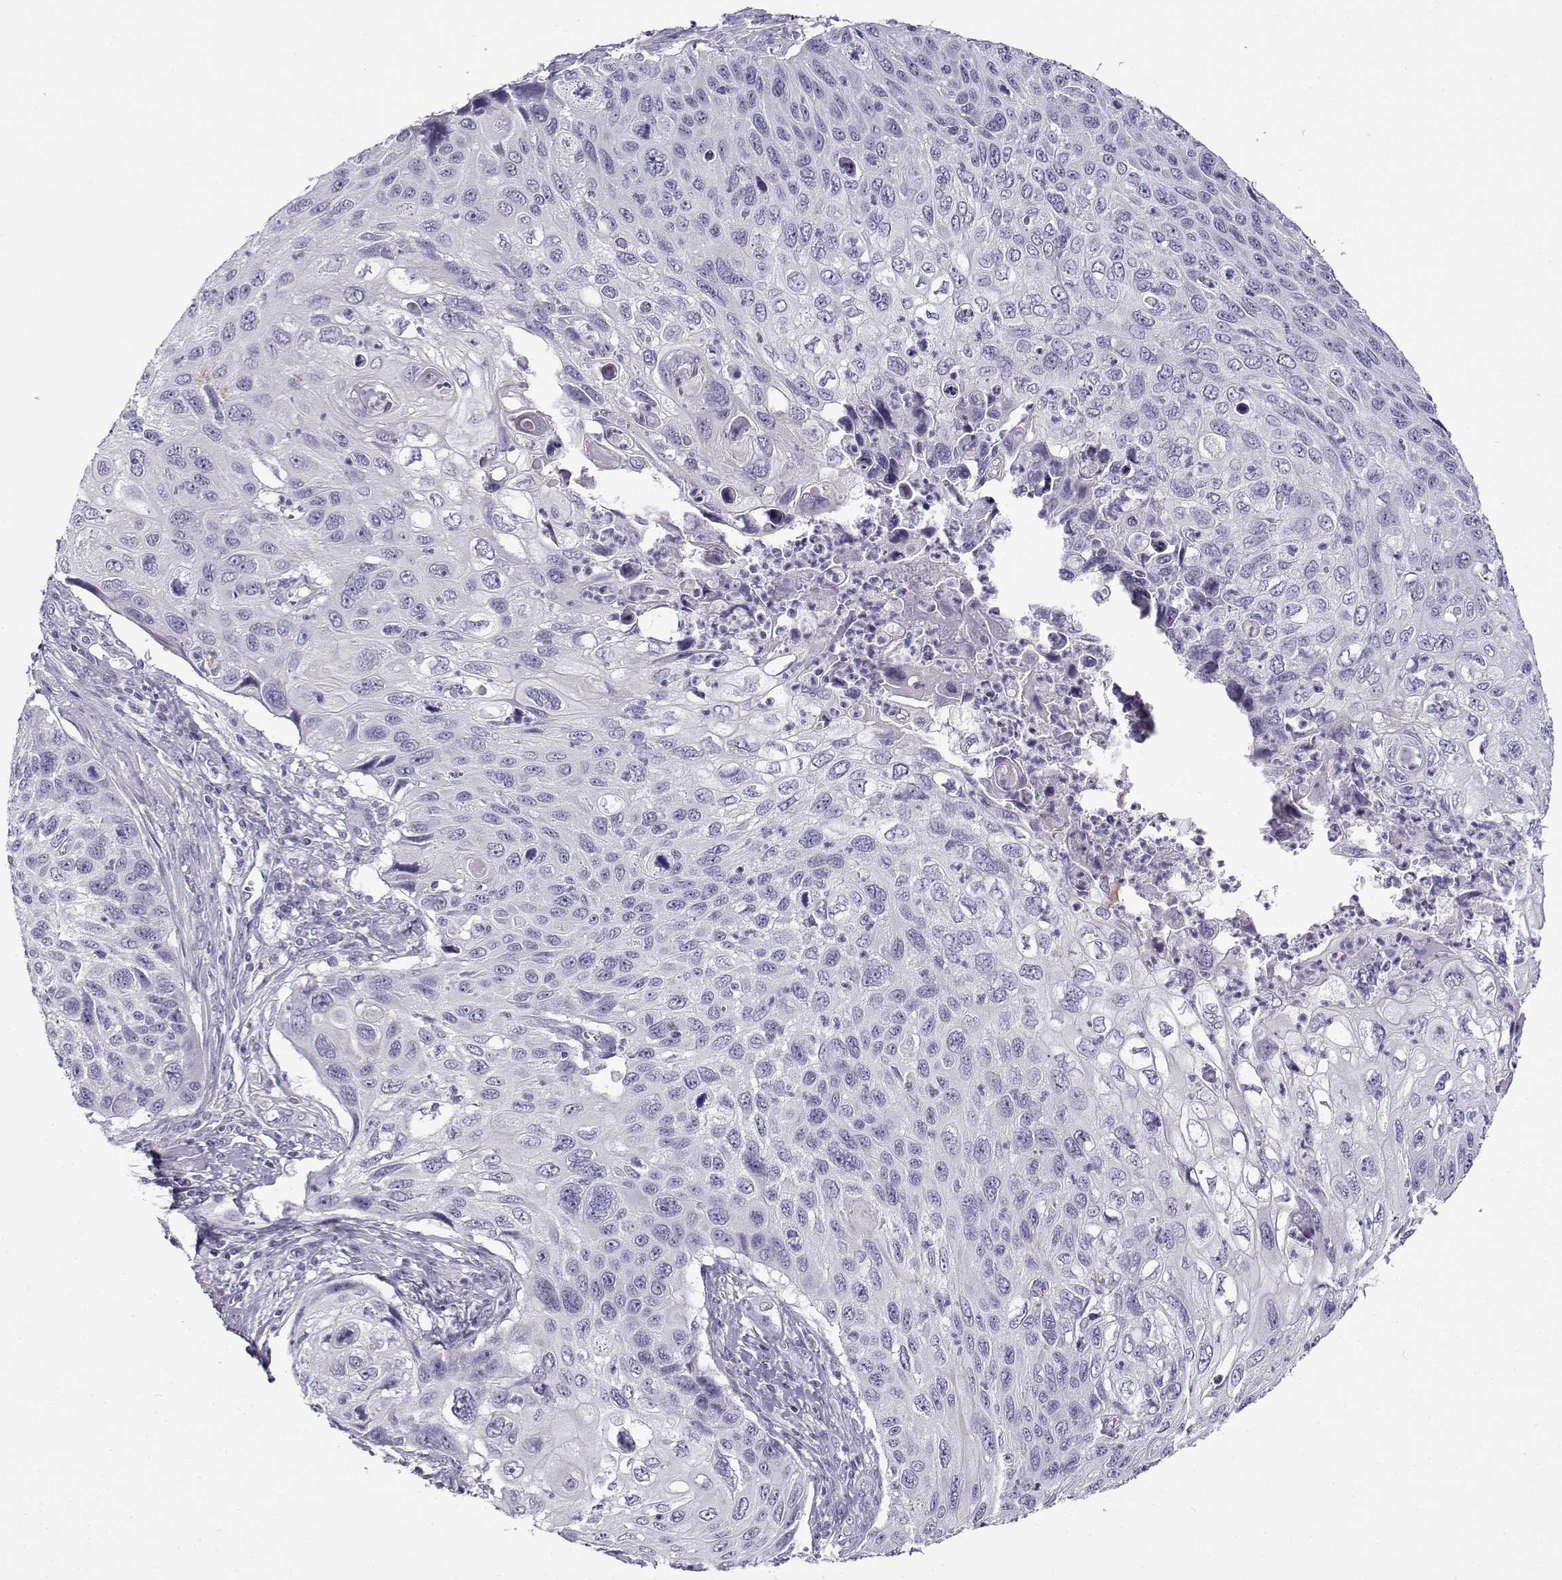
{"staining": {"intensity": "negative", "quantity": "none", "location": "none"}, "tissue": "cervical cancer", "cell_type": "Tumor cells", "image_type": "cancer", "snomed": [{"axis": "morphology", "description": "Squamous cell carcinoma, NOS"}, {"axis": "topography", "description": "Cervix"}], "caption": "Immunohistochemical staining of cervical cancer demonstrates no significant positivity in tumor cells.", "gene": "GTSF1L", "patient": {"sex": "female", "age": 70}}